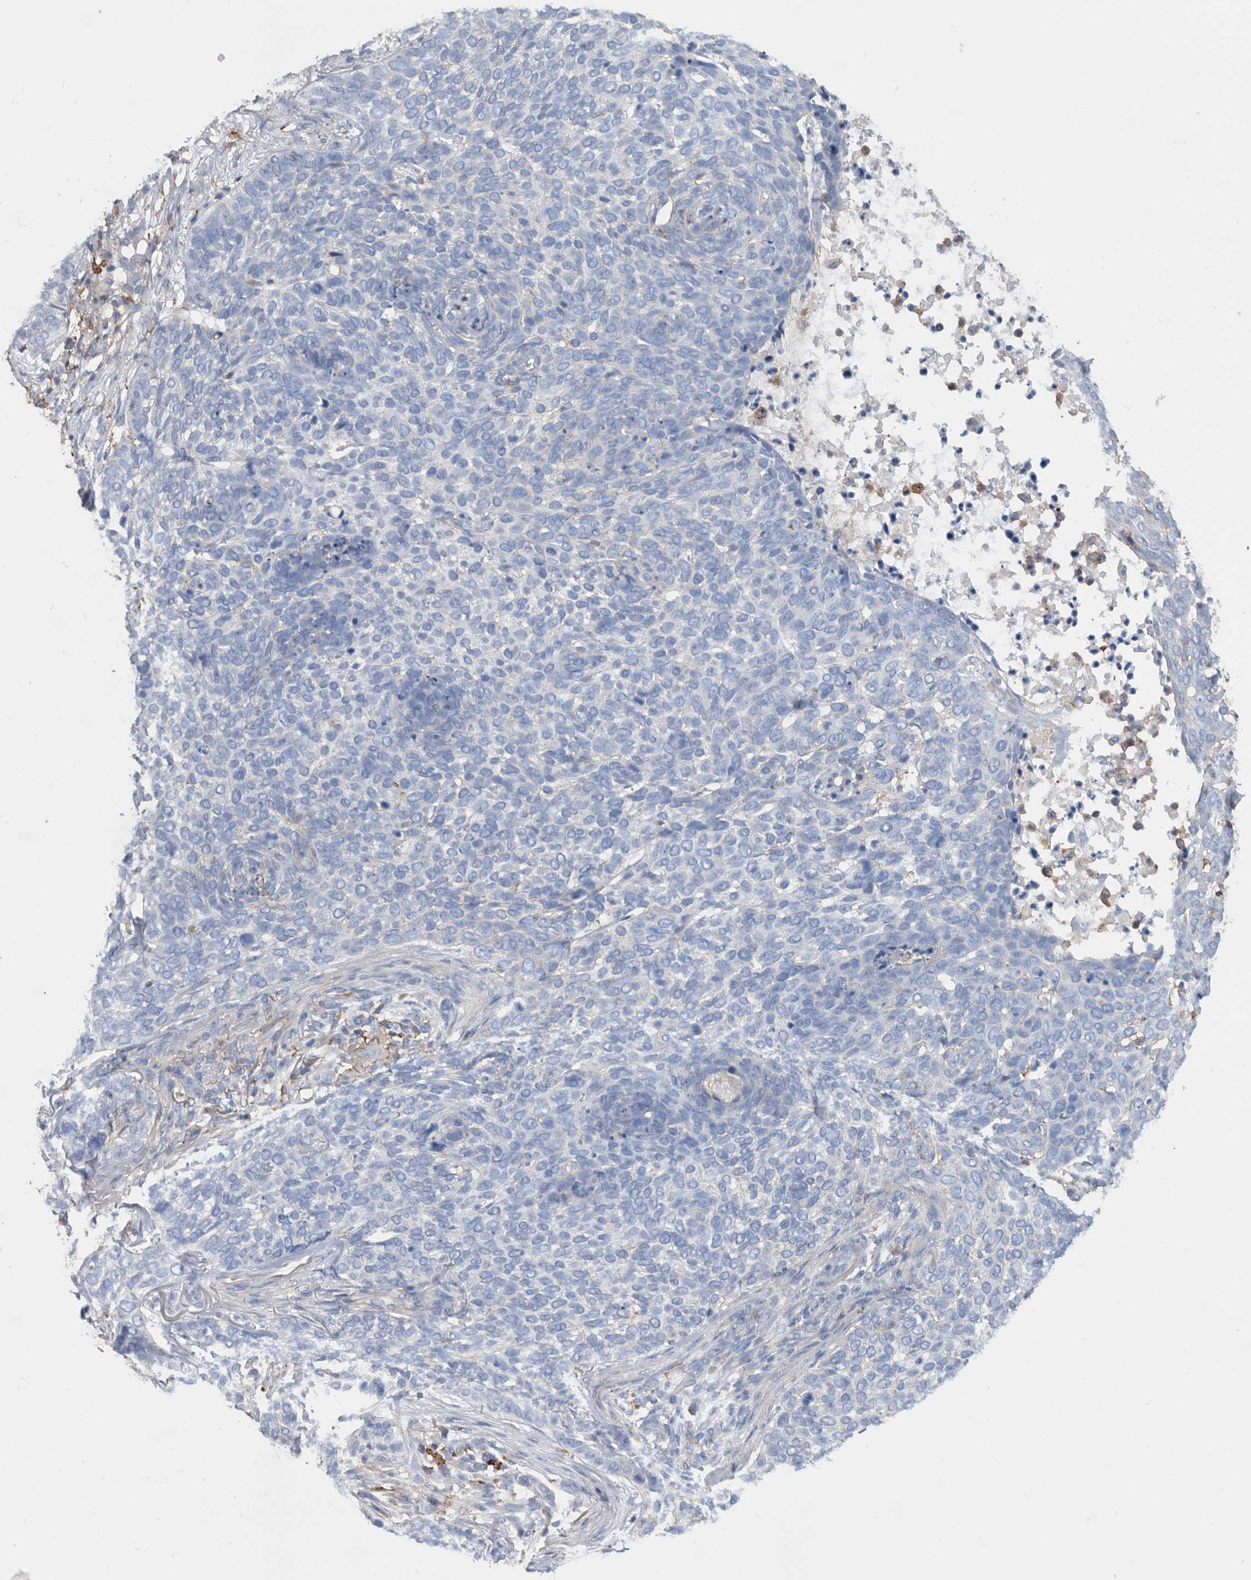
{"staining": {"intensity": "negative", "quantity": "none", "location": "none"}, "tissue": "skin cancer", "cell_type": "Tumor cells", "image_type": "cancer", "snomed": [{"axis": "morphology", "description": "Basal cell carcinoma"}, {"axis": "topography", "description": "Skin"}], "caption": "Immunohistochemistry of human skin cancer (basal cell carcinoma) shows no staining in tumor cells. (DAB (3,3'-diaminobenzidine) immunohistochemistry (IHC), high magnification).", "gene": "MS4A4A", "patient": {"sex": "female", "age": 64}}